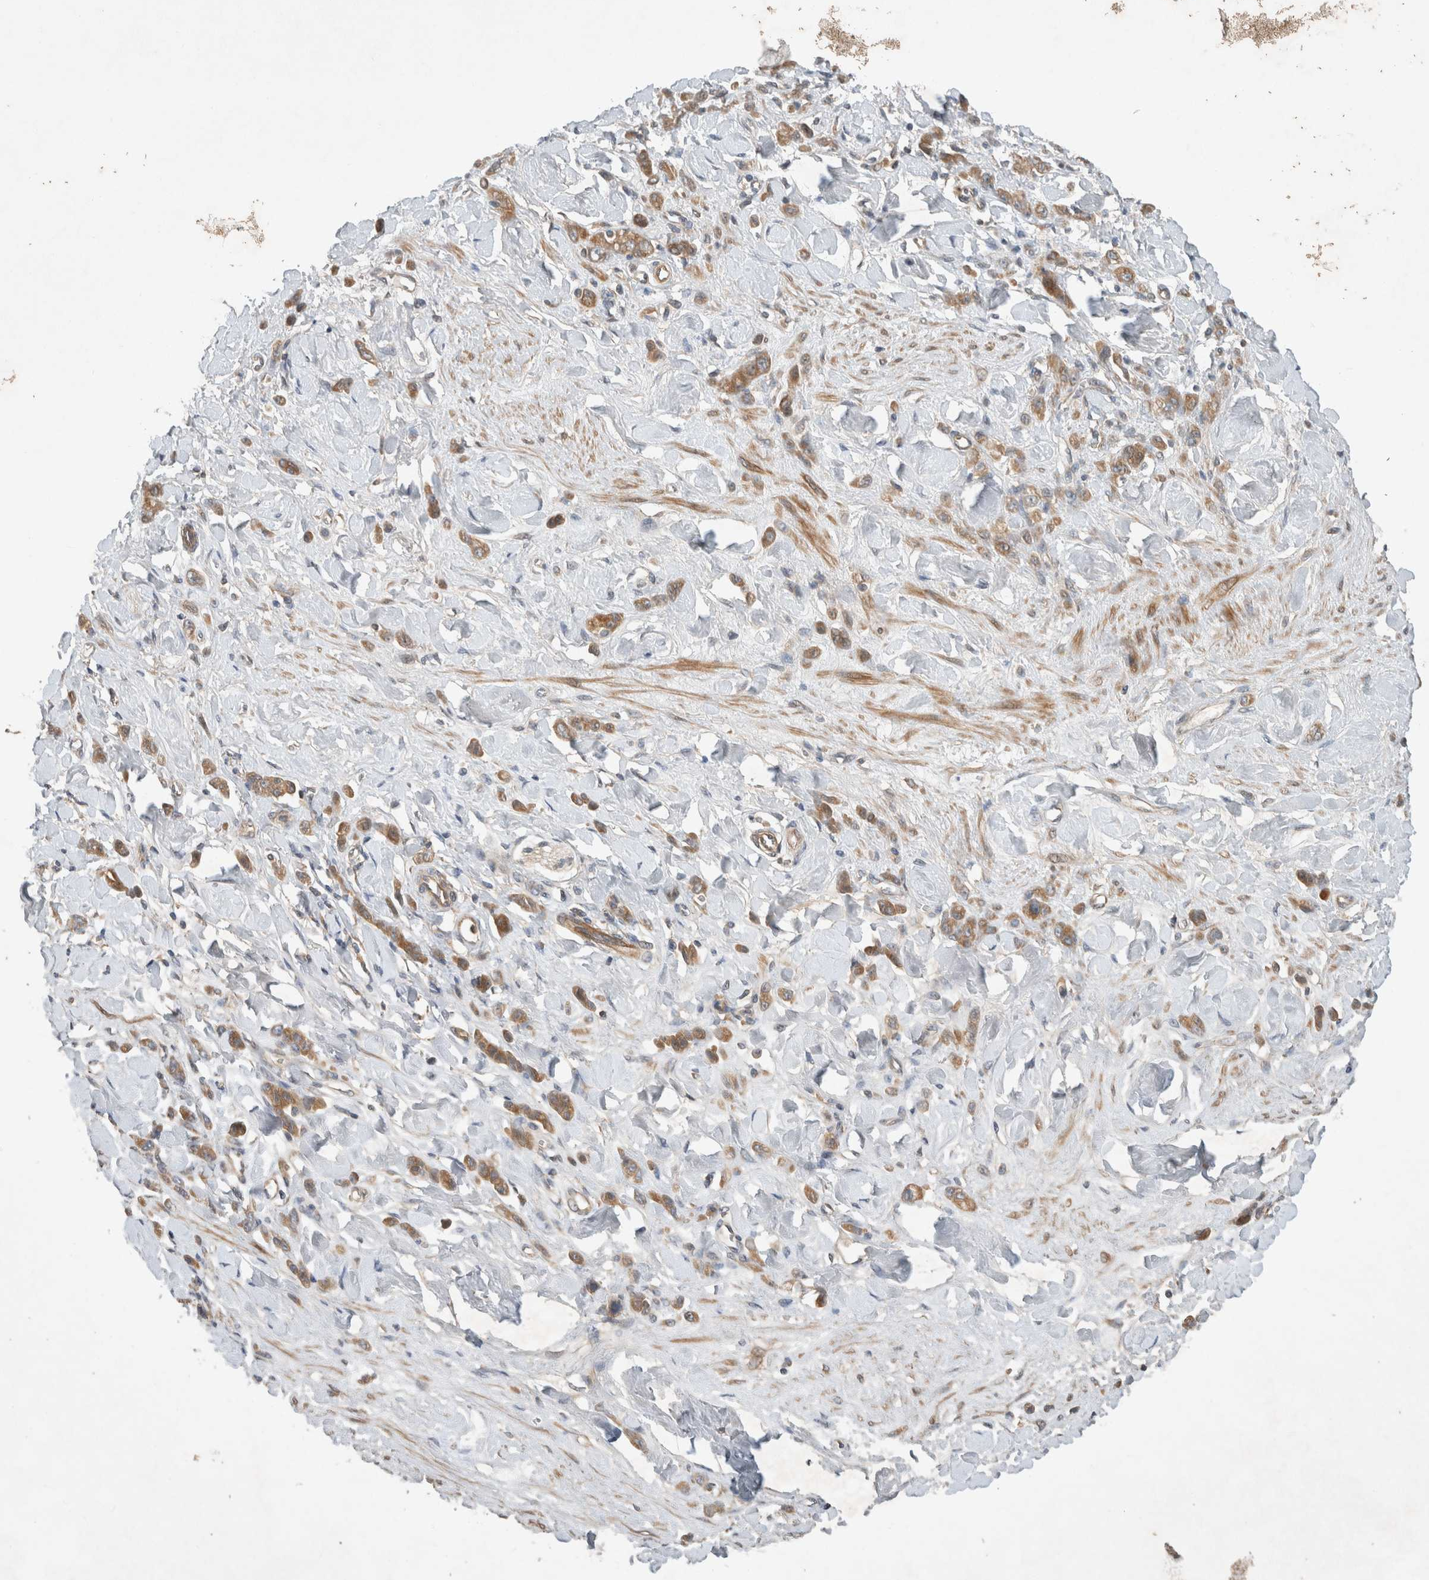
{"staining": {"intensity": "moderate", "quantity": "25%-75%", "location": "cytoplasmic/membranous"}, "tissue": "stomach cancer", "cell_type": "Tumor cells", "image_type": "cancer", "snomed": [{"axis": "morphology", "description": "Normal tissue, NOS"}, {"axis": "morphology", "description": "Adenocarcinoma, NOS"}, {"axis": "topography", "description": "Stomach"}], "caption": "Immunohistochemical staining of human stomach adenocarcinoma demonstrates medium levels of moderate cytoplasmic/membranous staining in about 25%-75% of tumor cells.", "gene": "ARMC9", "patient": {"sex": "male", "age": 82}}